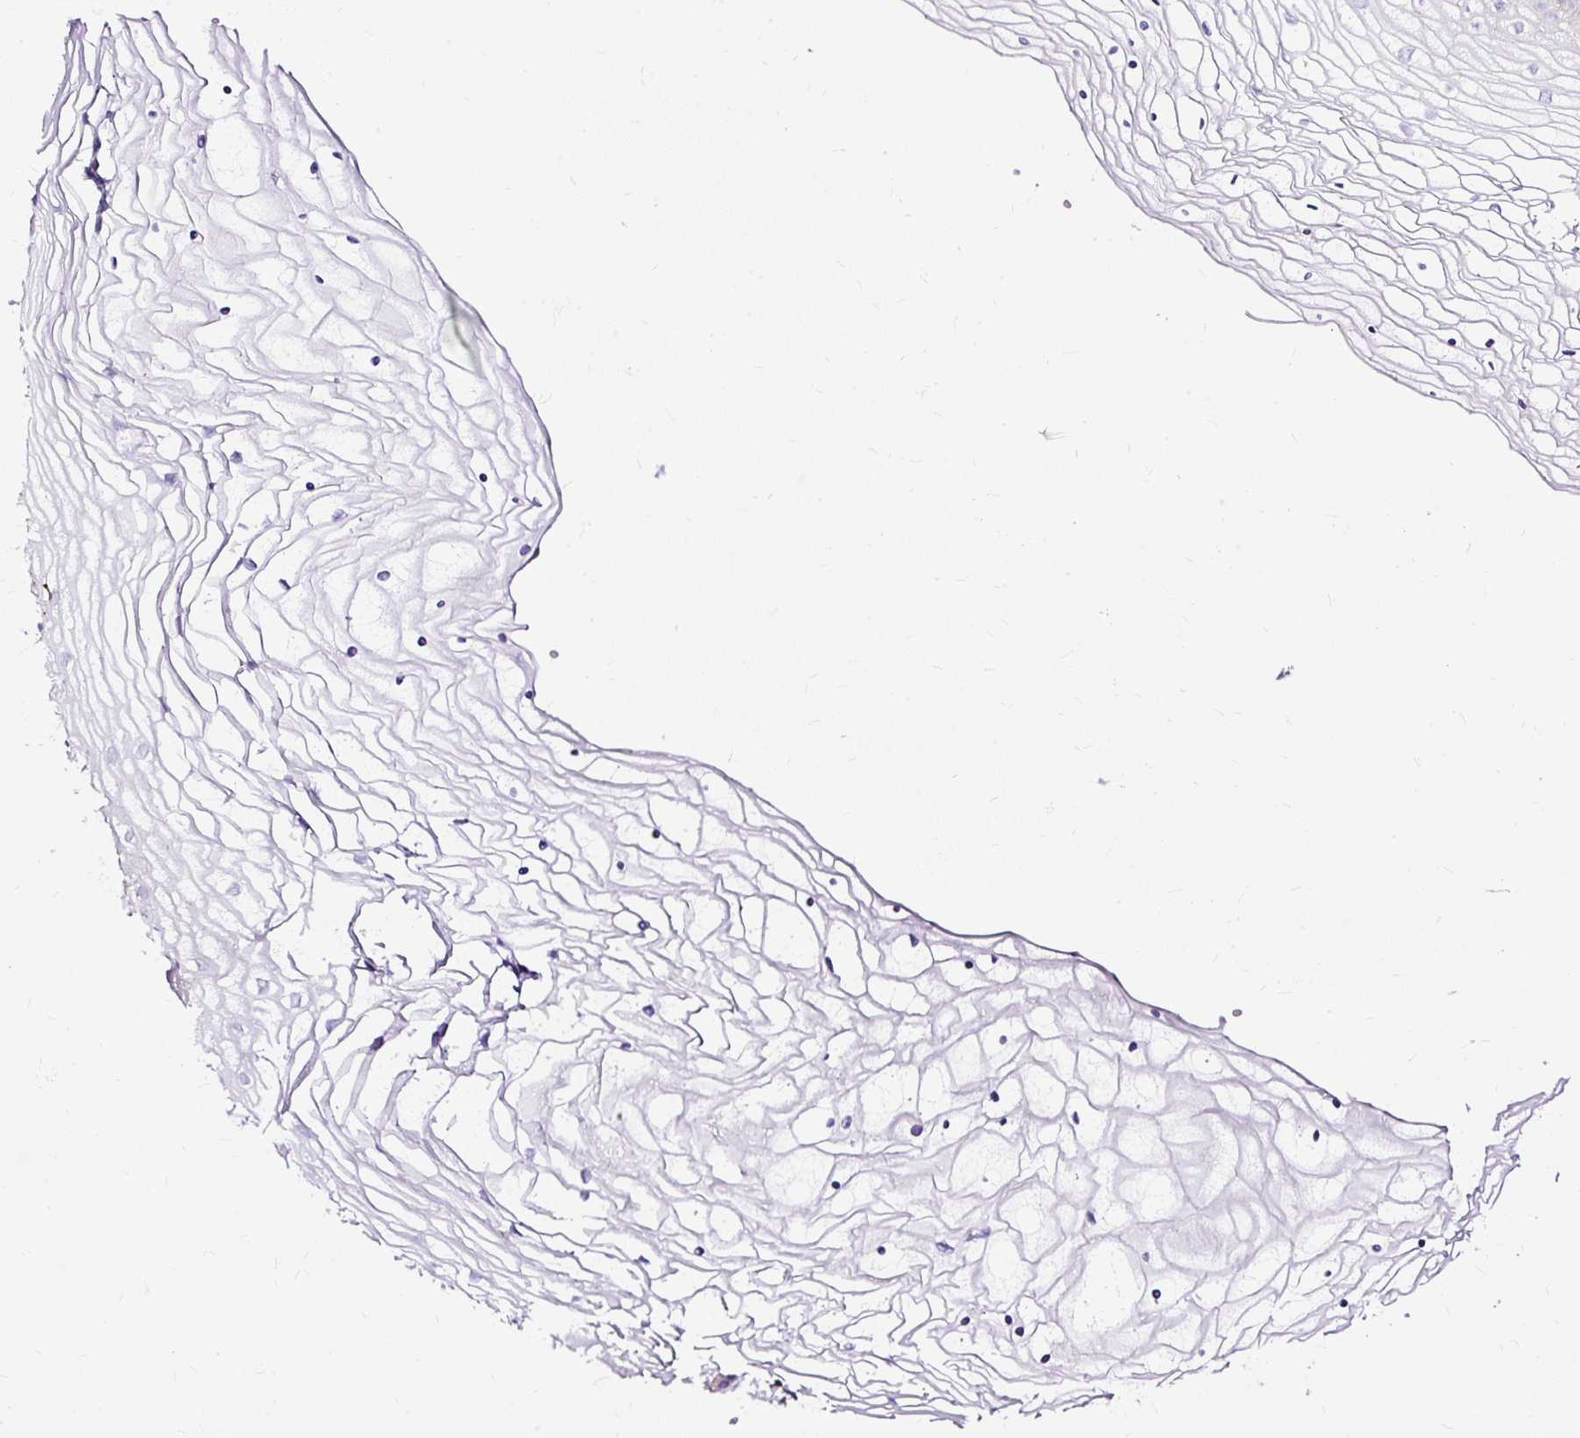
{"staining": {"intensity": "negative", "quantity": "none", "location": "none"}, "tissue": "vagina", "cell_type": "Squamous epithelial cells", "image_type": "normal", "snomed": [{"axis": "morphology", "description": "Normal tissue, NOS"}, {"axis": "topography", "description": "Vagina"}], "caption": "IHC image of benign vagina: vagina stained with DAB exhibits no significant protein positivity in squamous epithelial cells.", "gene": "TWF2", "patient": {"sex": "female", "age": 56}}